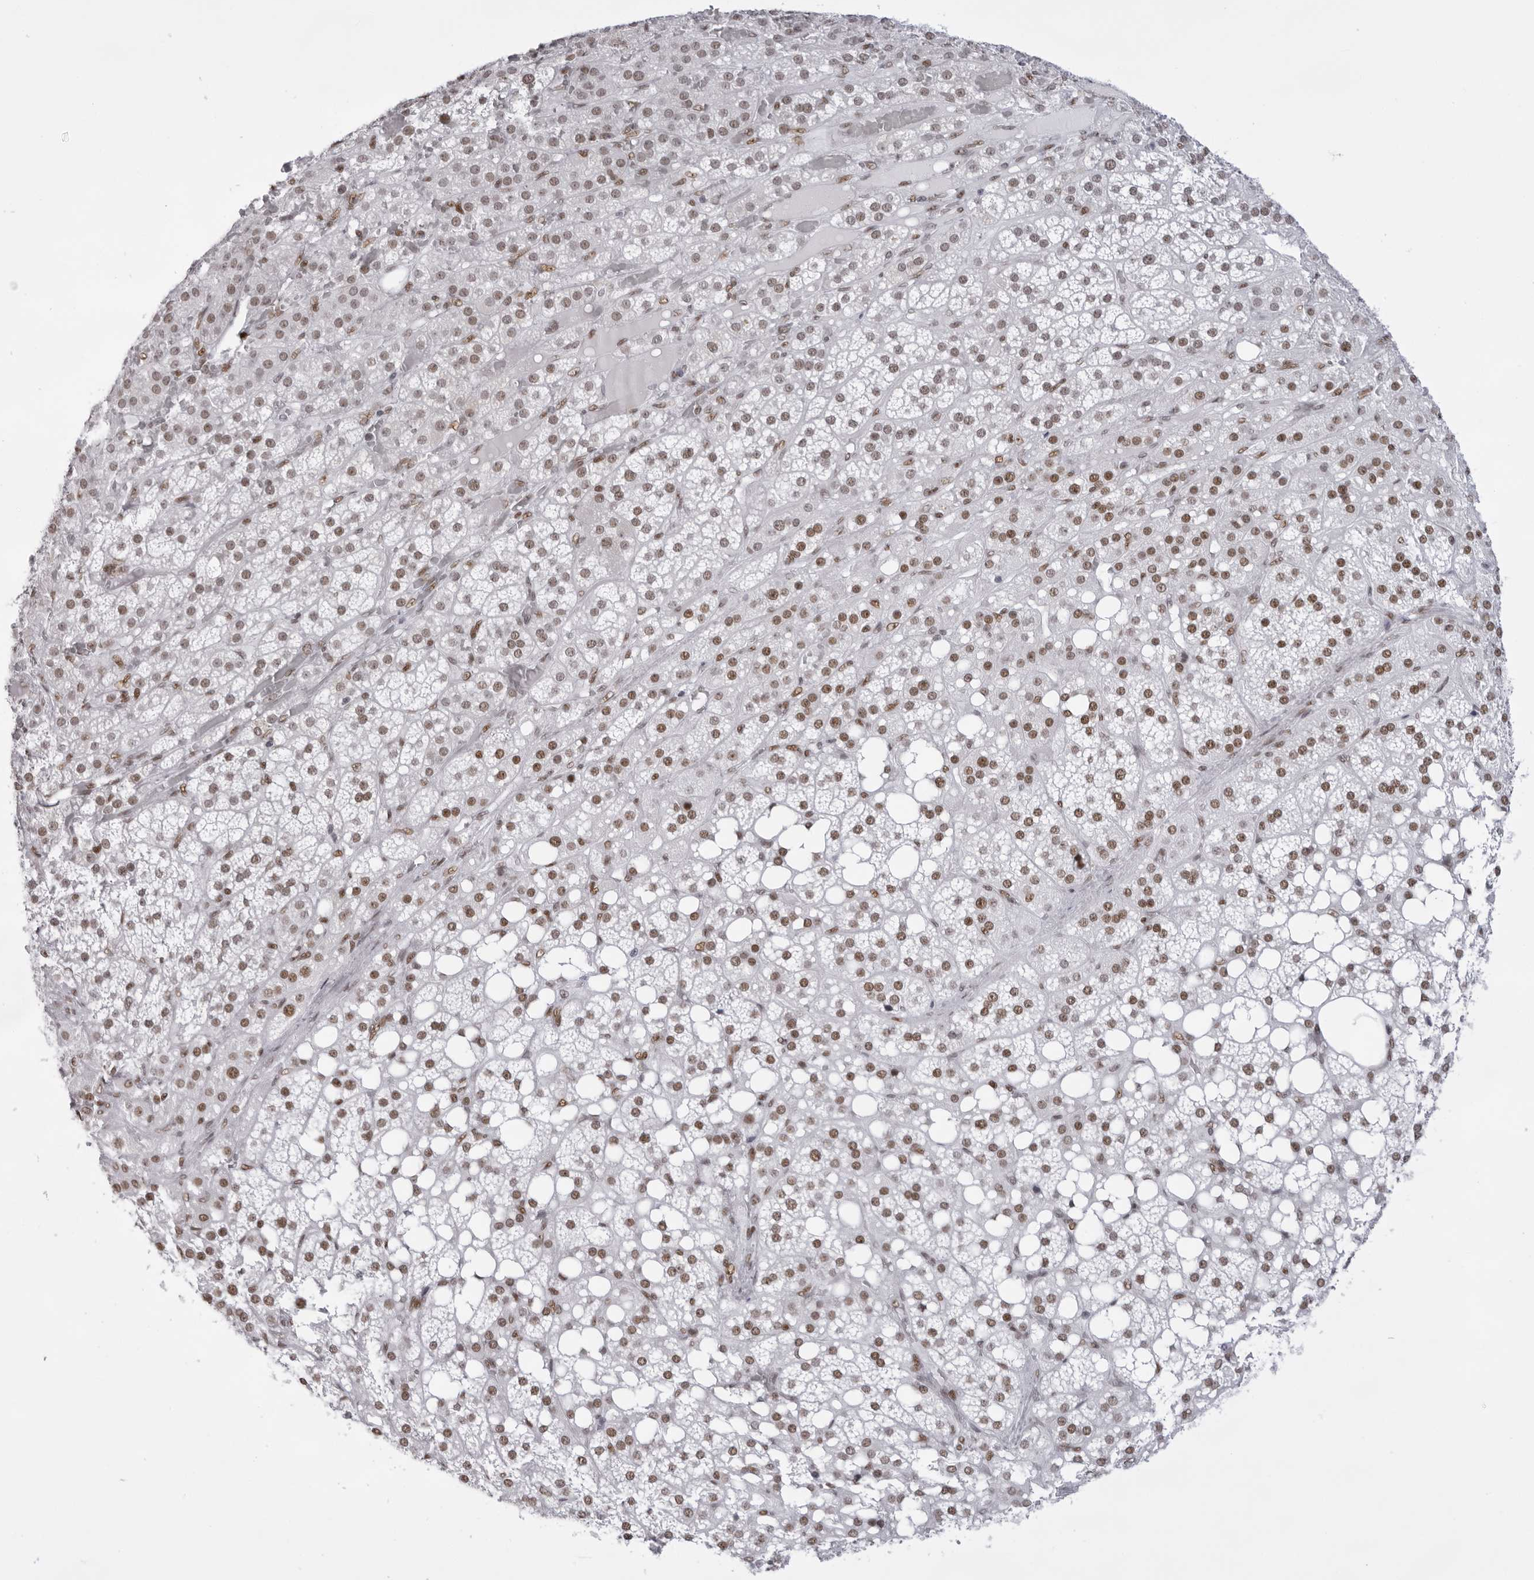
{"staining": {"intensity": "moderate", "quantity": ">75%", "location": "nuclear"}, "tissue": "adrenal gland", "cell_type": "Glandular cells", "image_type": "normal", "snomed": [{"axis": "morphology", "description": "Normal tissue, NOS"}, {"axis": "topography", "description": "Adrenal gland"}], "caption": "Immunohistochemical staining of benign human adrenal gland exhibits medium levels of moderate nuclear expression in approximately >75% of glandular cells. (DAB IHC with brightfield microscopy, high magnification).", "gene": "IRF2BP2", "patient": {"sex": "female", "age": 59}}